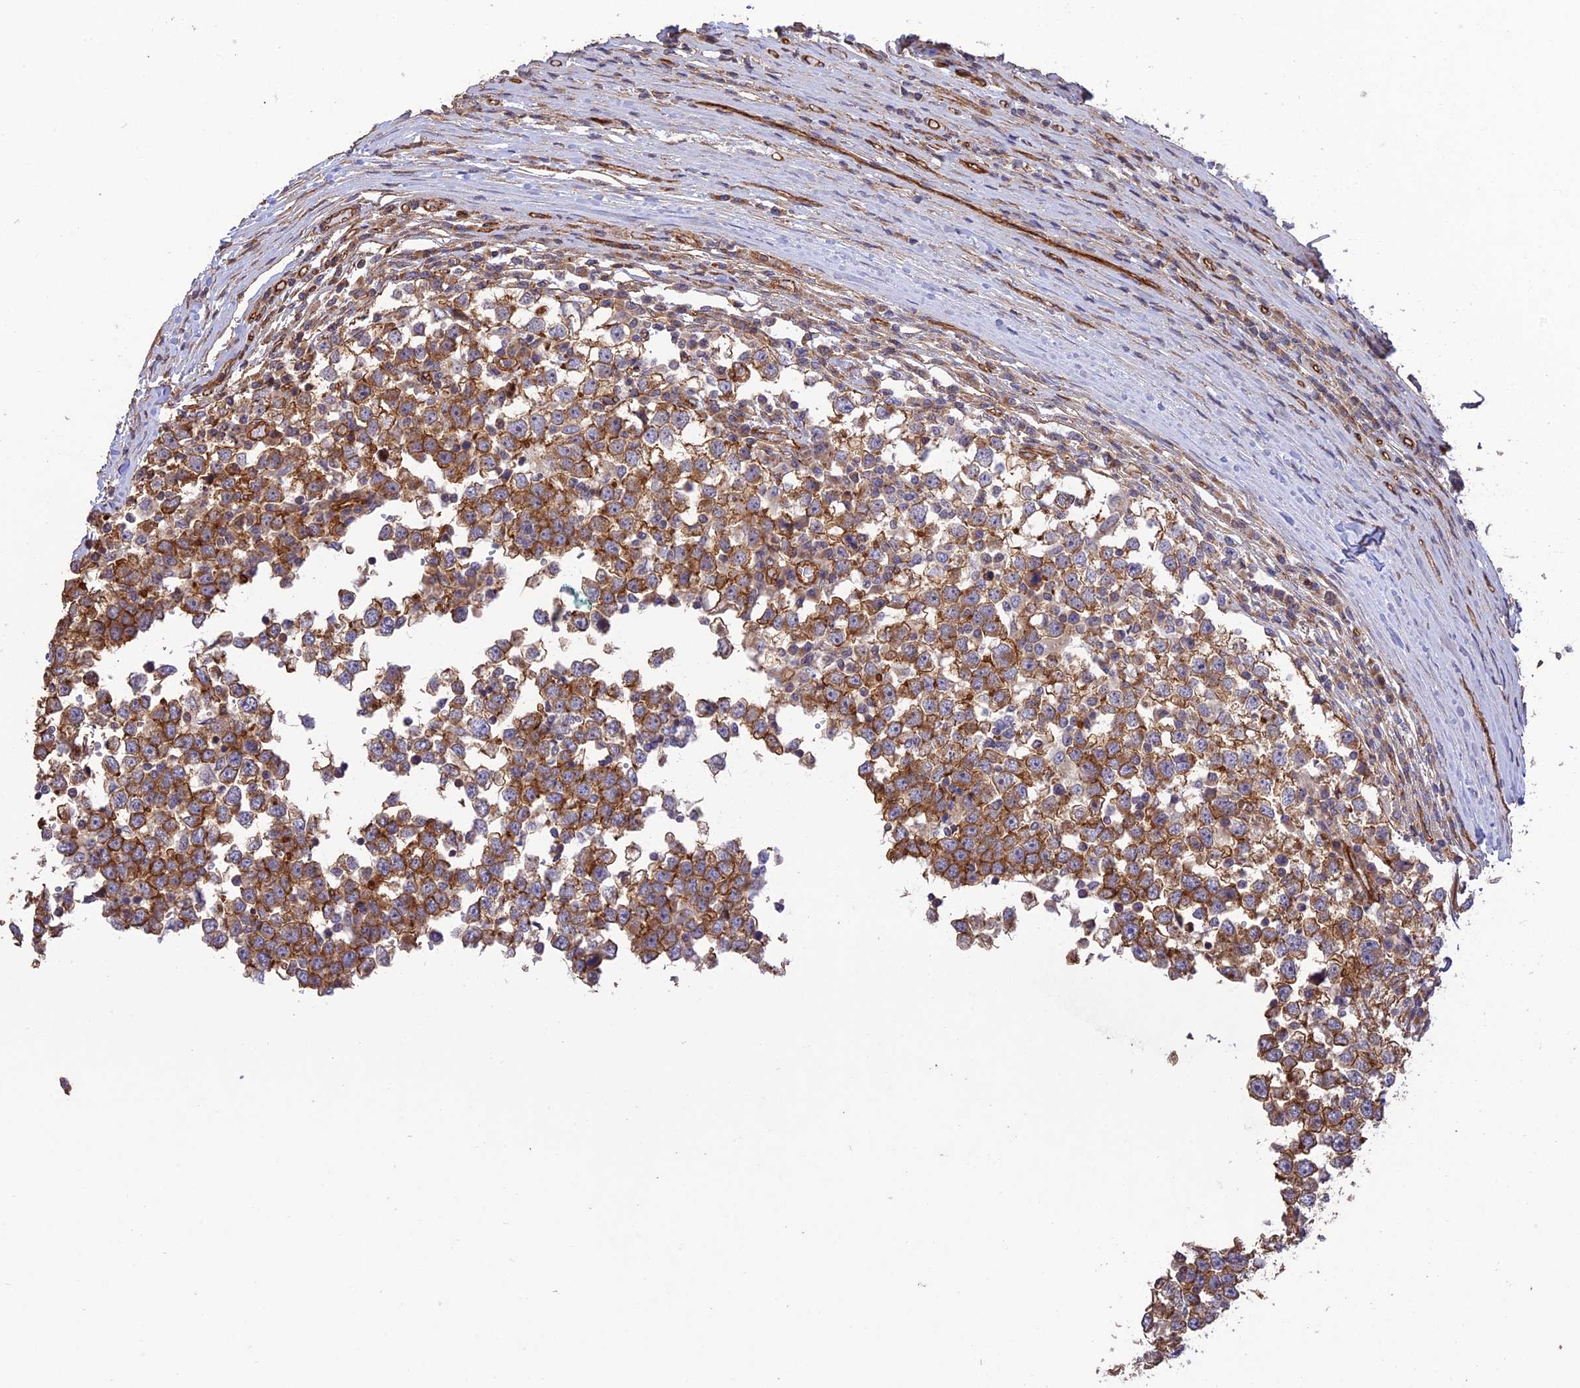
{"staining": {"intensity": "moderate", "quantity": ">75%", "location": "cytoplasmic/membranous"}, "tissue": "testis cancer", "cell_type": "Tumor cells", "image_type": "cancer", "snomed": [{"axis": "morphology", "description": "Seminoma, NOS"}, {"axis": "topography", "description": "Testis"}], "caption": "Seminoma (testis) stained with a brown dye shows moderate cytoplasmic/membranous positive staining in approximately >75% of tumor cells.", "gene": "HOMER2", "patient": {"sex": "male", "age": 65}}